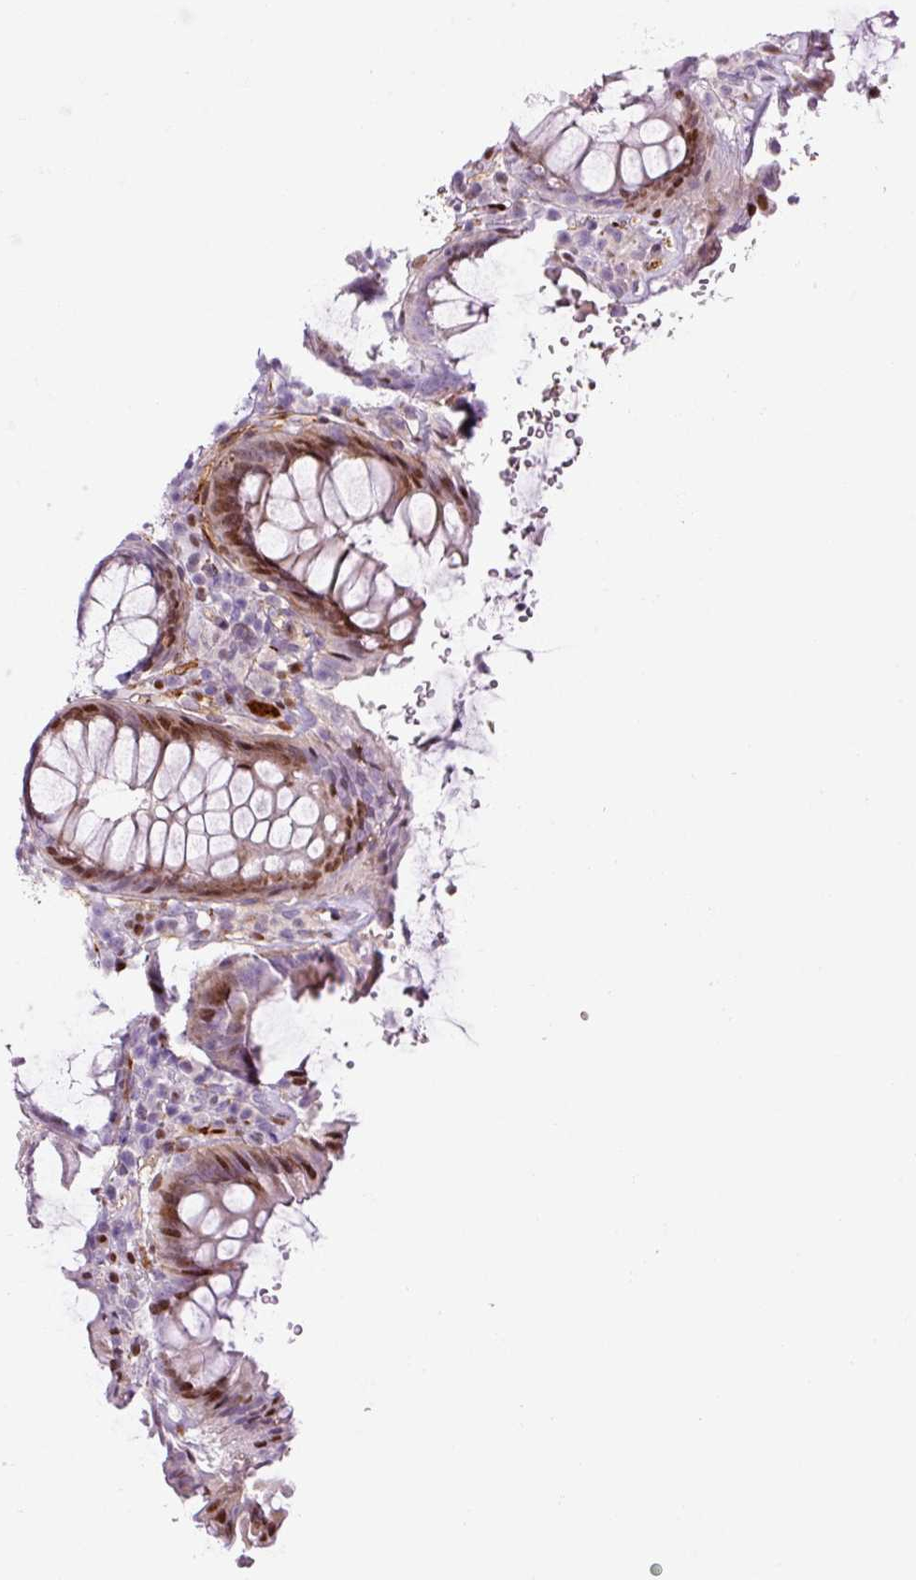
{"staining": {"intensity": "strong", "quantity": "25%-75%", "location": "cytoplasmic/membranous"}, "tissue": "colon", "cell_type": "Endothelial cells", "image_type": "normal", "snomed": [{"axis": "morphology", "description": "Normal tissue, NOS"}, {"axis": "topography", "description": "Colon"}], "caption": "Protein staining reveals strong cytoplasmic/membranous expression in about 25%-75% of endothelial cells in unremarkable colon.", "gene": "ANKRD20A1", "patient": {"sex": "male", "age": 84}}